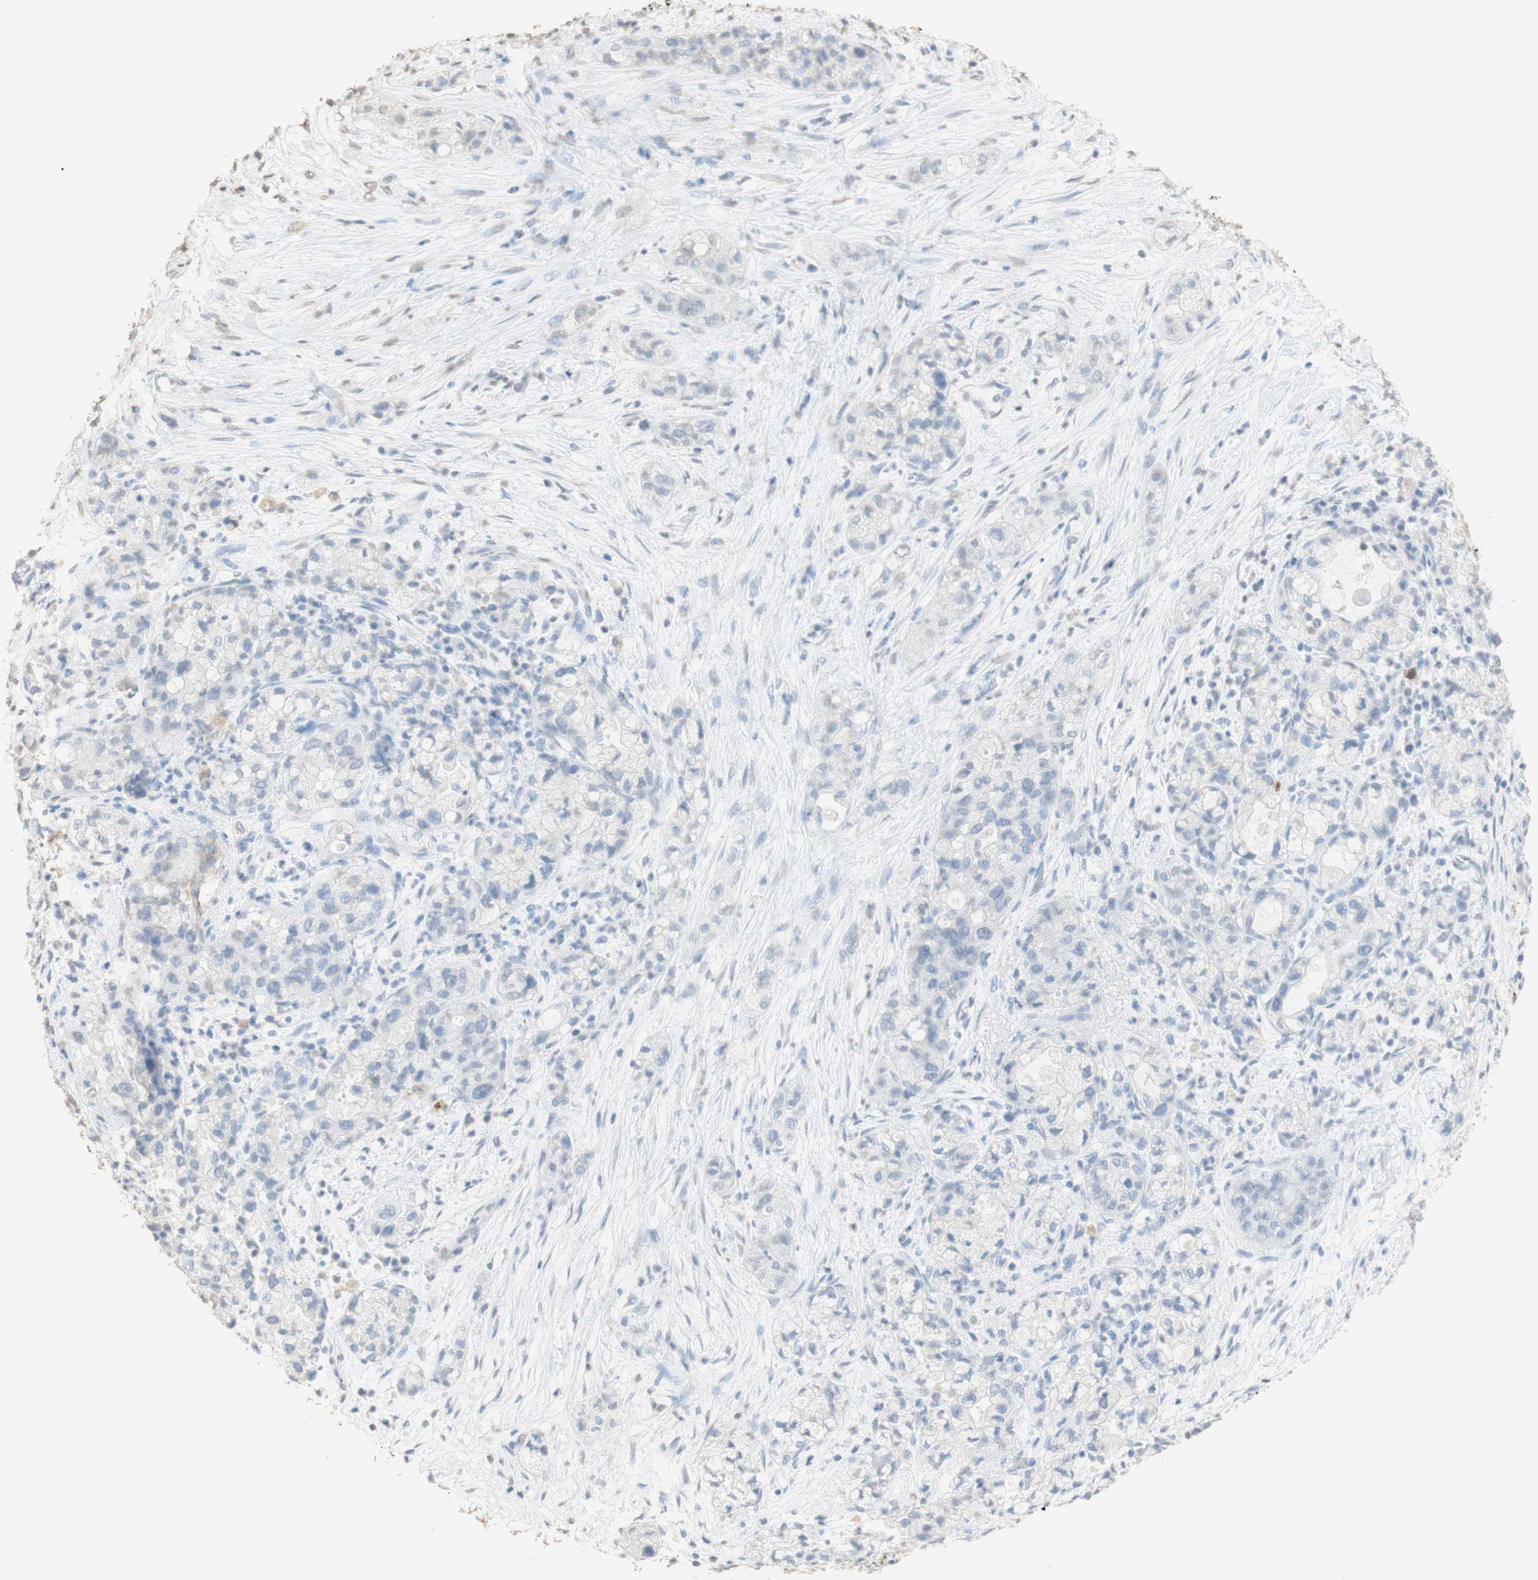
{"staining": {"intensity": "weak", "quantity": "<25%", "location": "cytoplasmic/membranous"}, "tissue": "pancreatic cancer", "cell_type": "Tumor cells", "image_type": "cancer", "snomed": [{"axis": "morphology", "description": "Adenocarcinoma, NOS"}, {"axis": "topography", "description": "Pancreas"}], "caption": "The image shows no staining of tumor cells in adenocarcinoma (pancreatic). (Immunohistochemistry, brightfield microscopy, high magnification).", "gene": "L1CAM", "patient": {"sex": "female", "age": 78}}